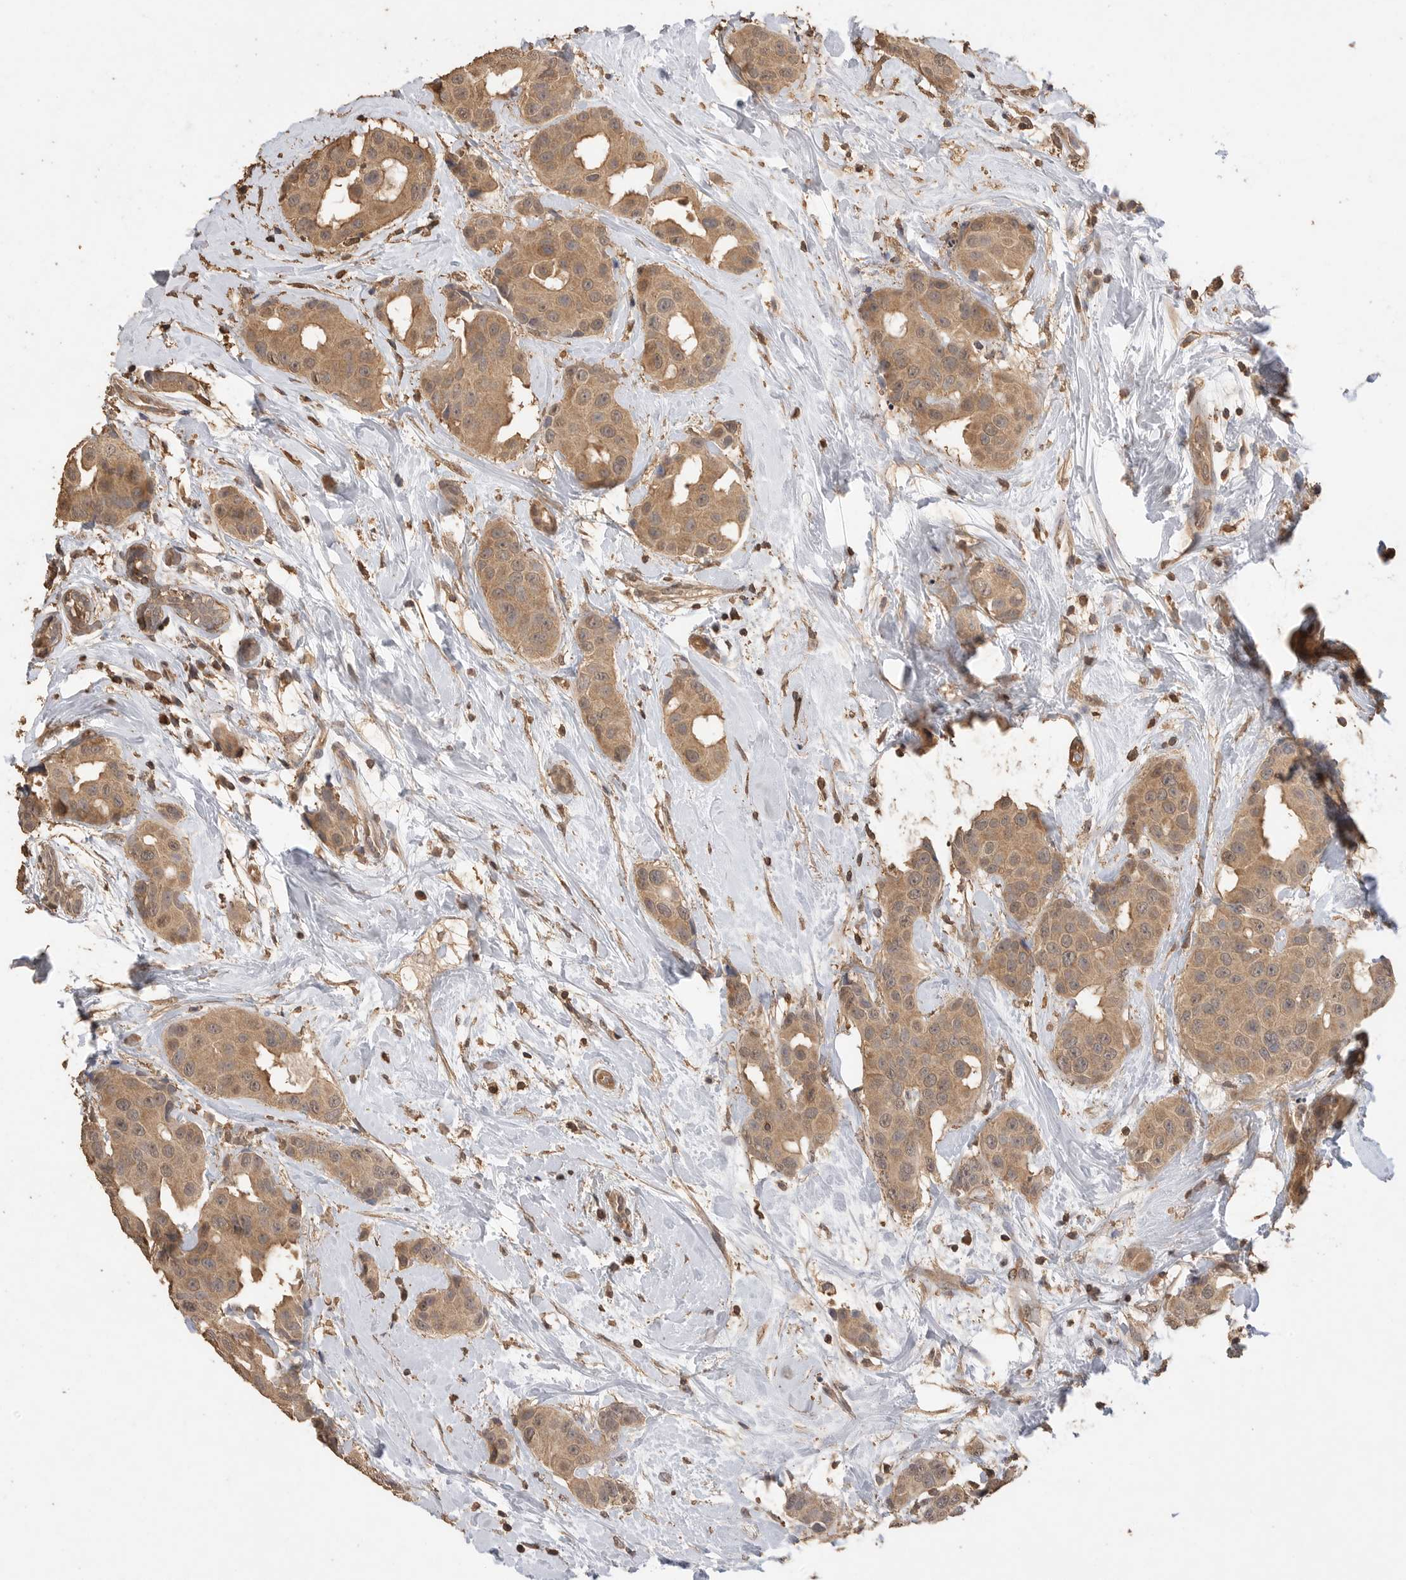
{"staining": {"intensity": "moderate", "quantity": ">75%", "location": "cytoplasmic/membranous"}, "tissue": "breast cancer", "cell_type": "Tumor cells", "image_type": "cancer", "snomed": [{"axis": "morphology", "description": "Normal tissue, NOS"}, {"axis": "morphology", "description": "Duct carcinoma"}, {"axis": "topography", "description": "Breast"}], "caption": "Immunohistochemical staining of breast invasive ductal carcinoma exhibits medium levels of moderate cytoplasmic/membranous expression in about >75% of tumor cells.", "gene": "MAP2K1", "patient": {"sex": "female", "age": 39}}